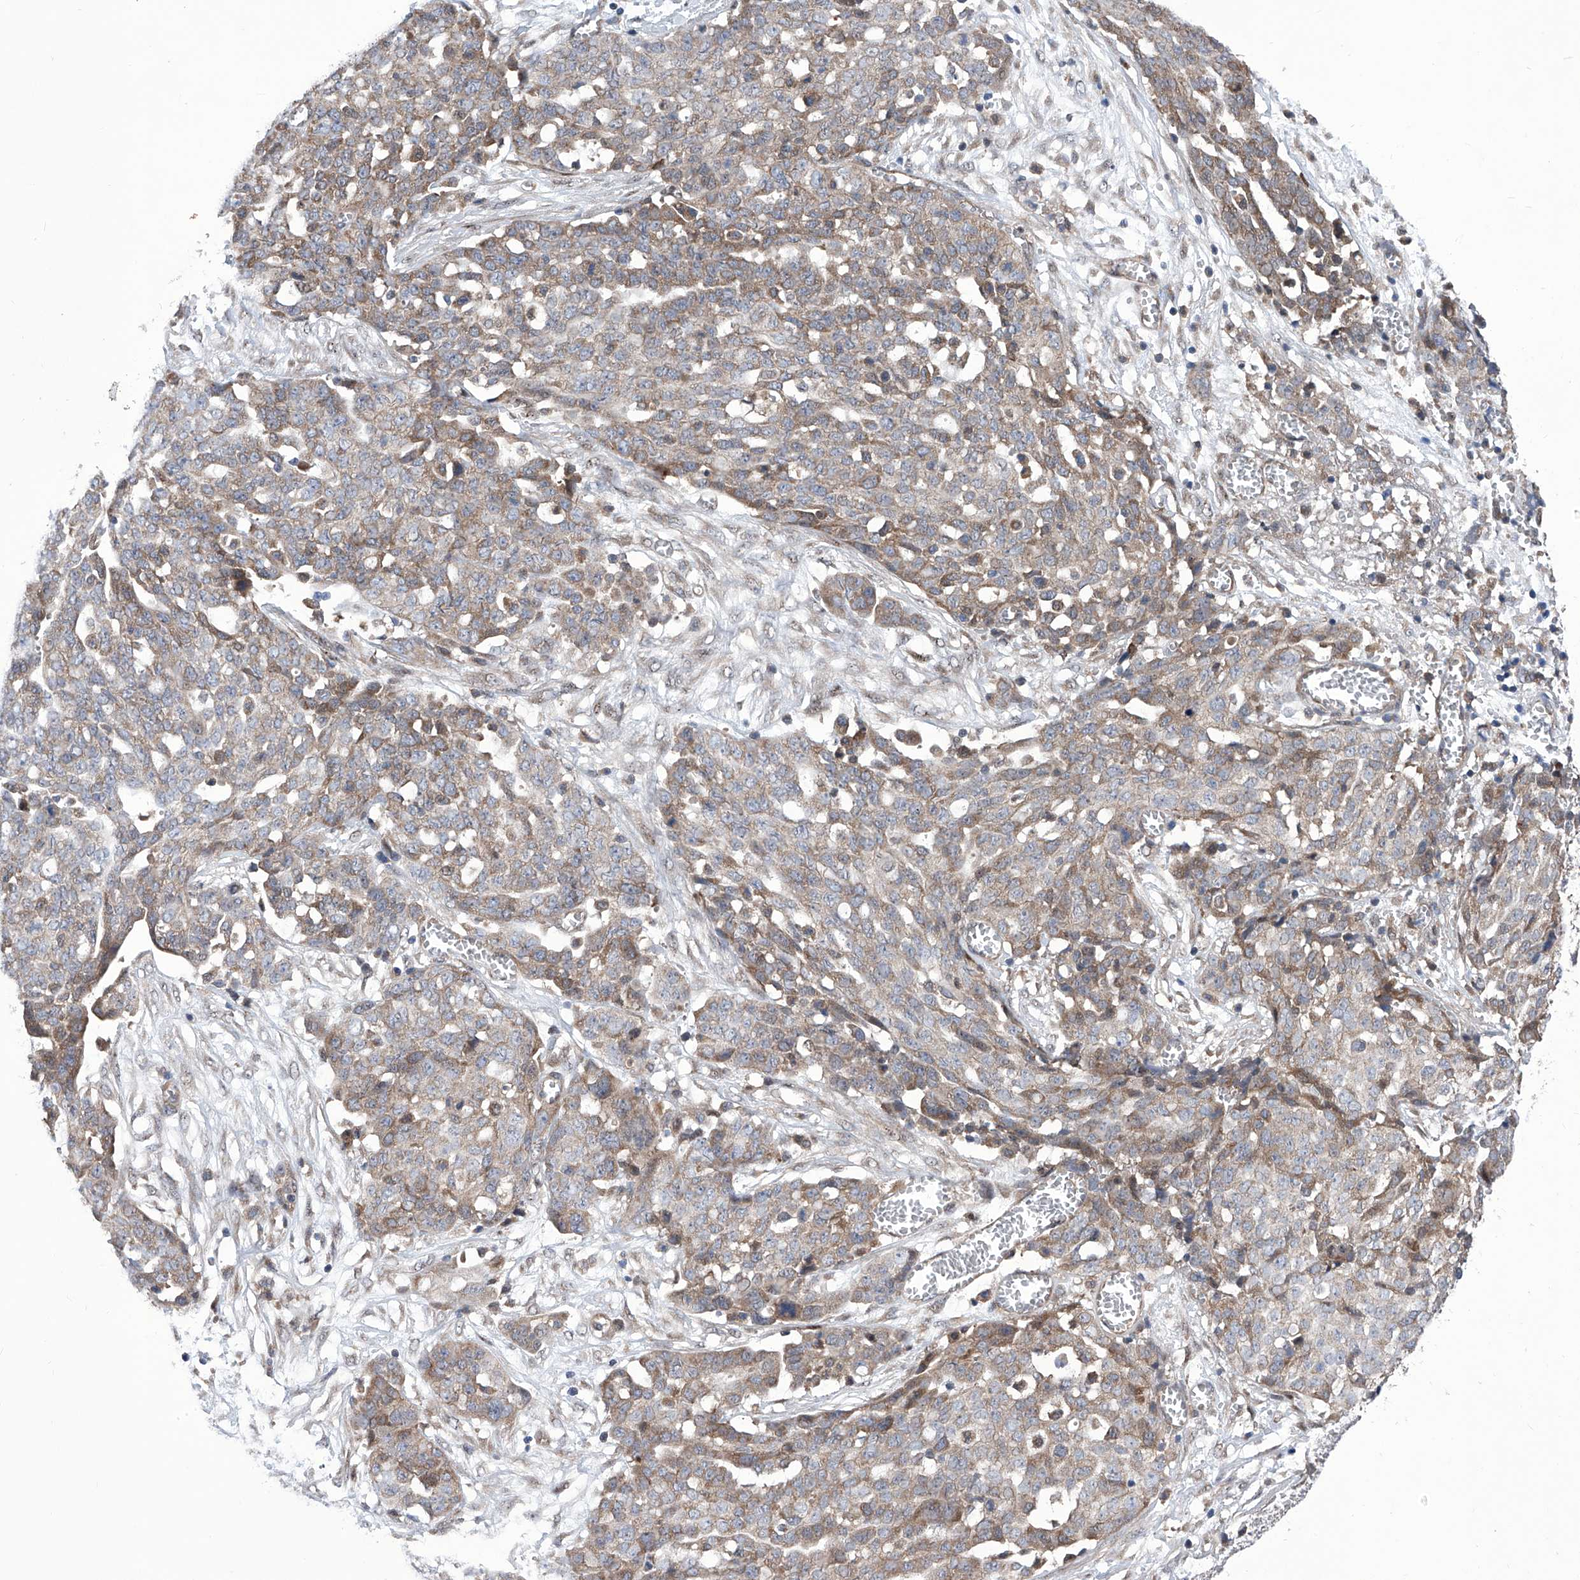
{"staining": {"intensity": "weak", "quantity": "25%-75%", "location": "cytoplasmic/membranous"}, "tissue": "ovarian cancer", "cell_type": "Tumor cells", "image_type": "cancer", "snomed": [{"axis": "morphology", "description": "Cystadenocarcinoma, serous, NOS"}, {"axis": "topography", "description": "Soft tissue"}, {"axis": "topography", "description": "Ovary"}], "caption": "Immunohistochemistry histopathology image of human serous cystadenocarcinoma (ovarian) stained for a protein (brown), which reveals low levels of weak cytoplasmic/membranous staining in about 25%-75% of tumor cells.", "gene": "KTI12", "patient": {"sex": "female", "age": 57}}